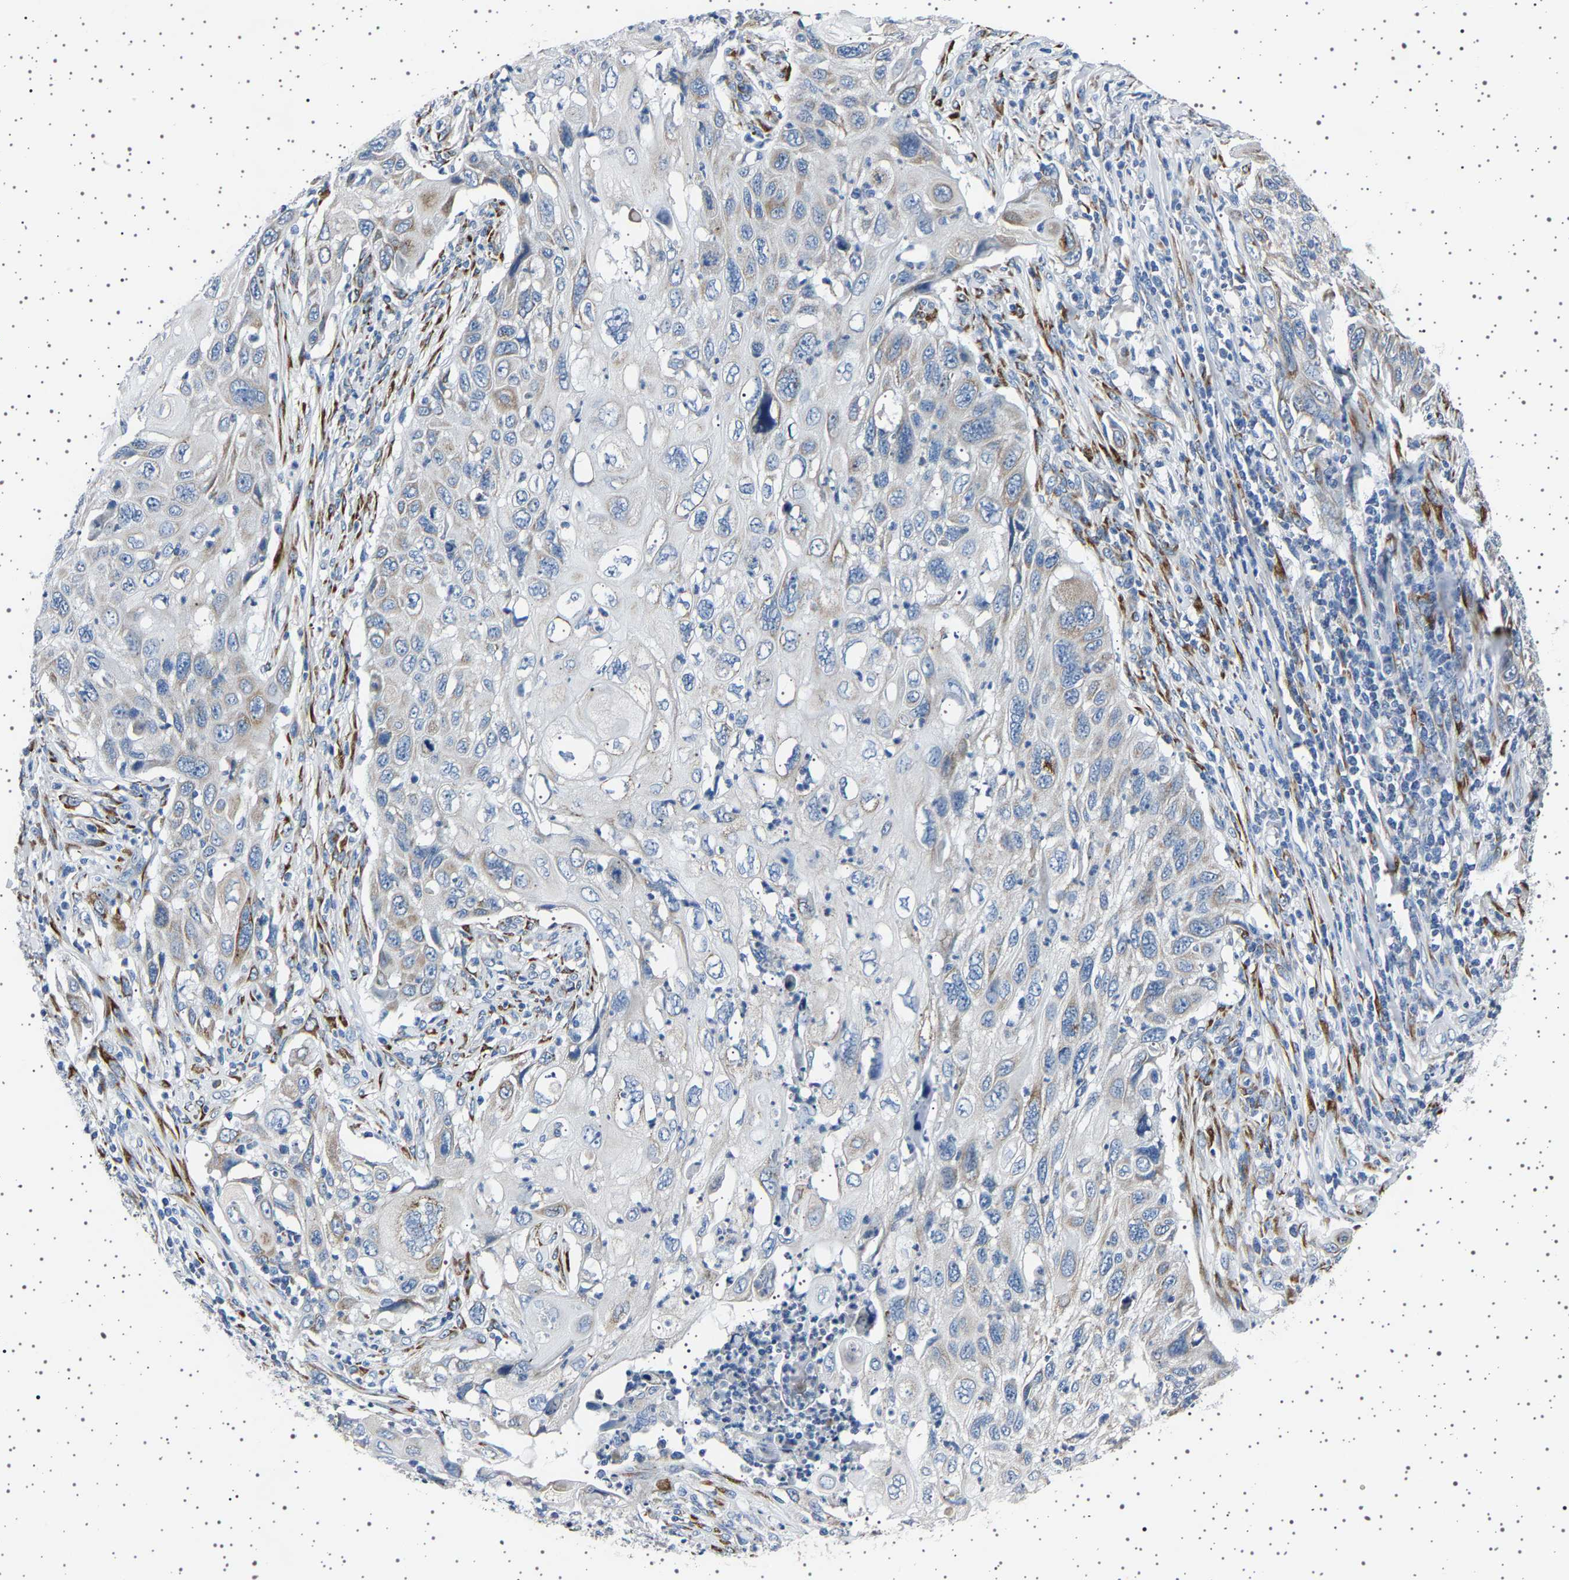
{"staining": {"intensity": "moderate", "quantity": "<25%", "location": "cytoplasmic/membranous"}, "tissue": "cervical cancer", "cell_type": "Tumor cells", "image_type": "cancer", "snomed": [{"axis": "morphology", "description": "Squamous cell carcinoma, NOS"}, {"axis": "topography", "description": "Cervix"}], "caption": "Moderate cytoplasmic/membranous positivity for a protein is appreciated in approximately <25% of tumor cells of cervical cancer (squamous cell carcinoma) using immunohistochemistry.", "gene": "FTCD", "patient": {"sex": "female", "age": 70}}